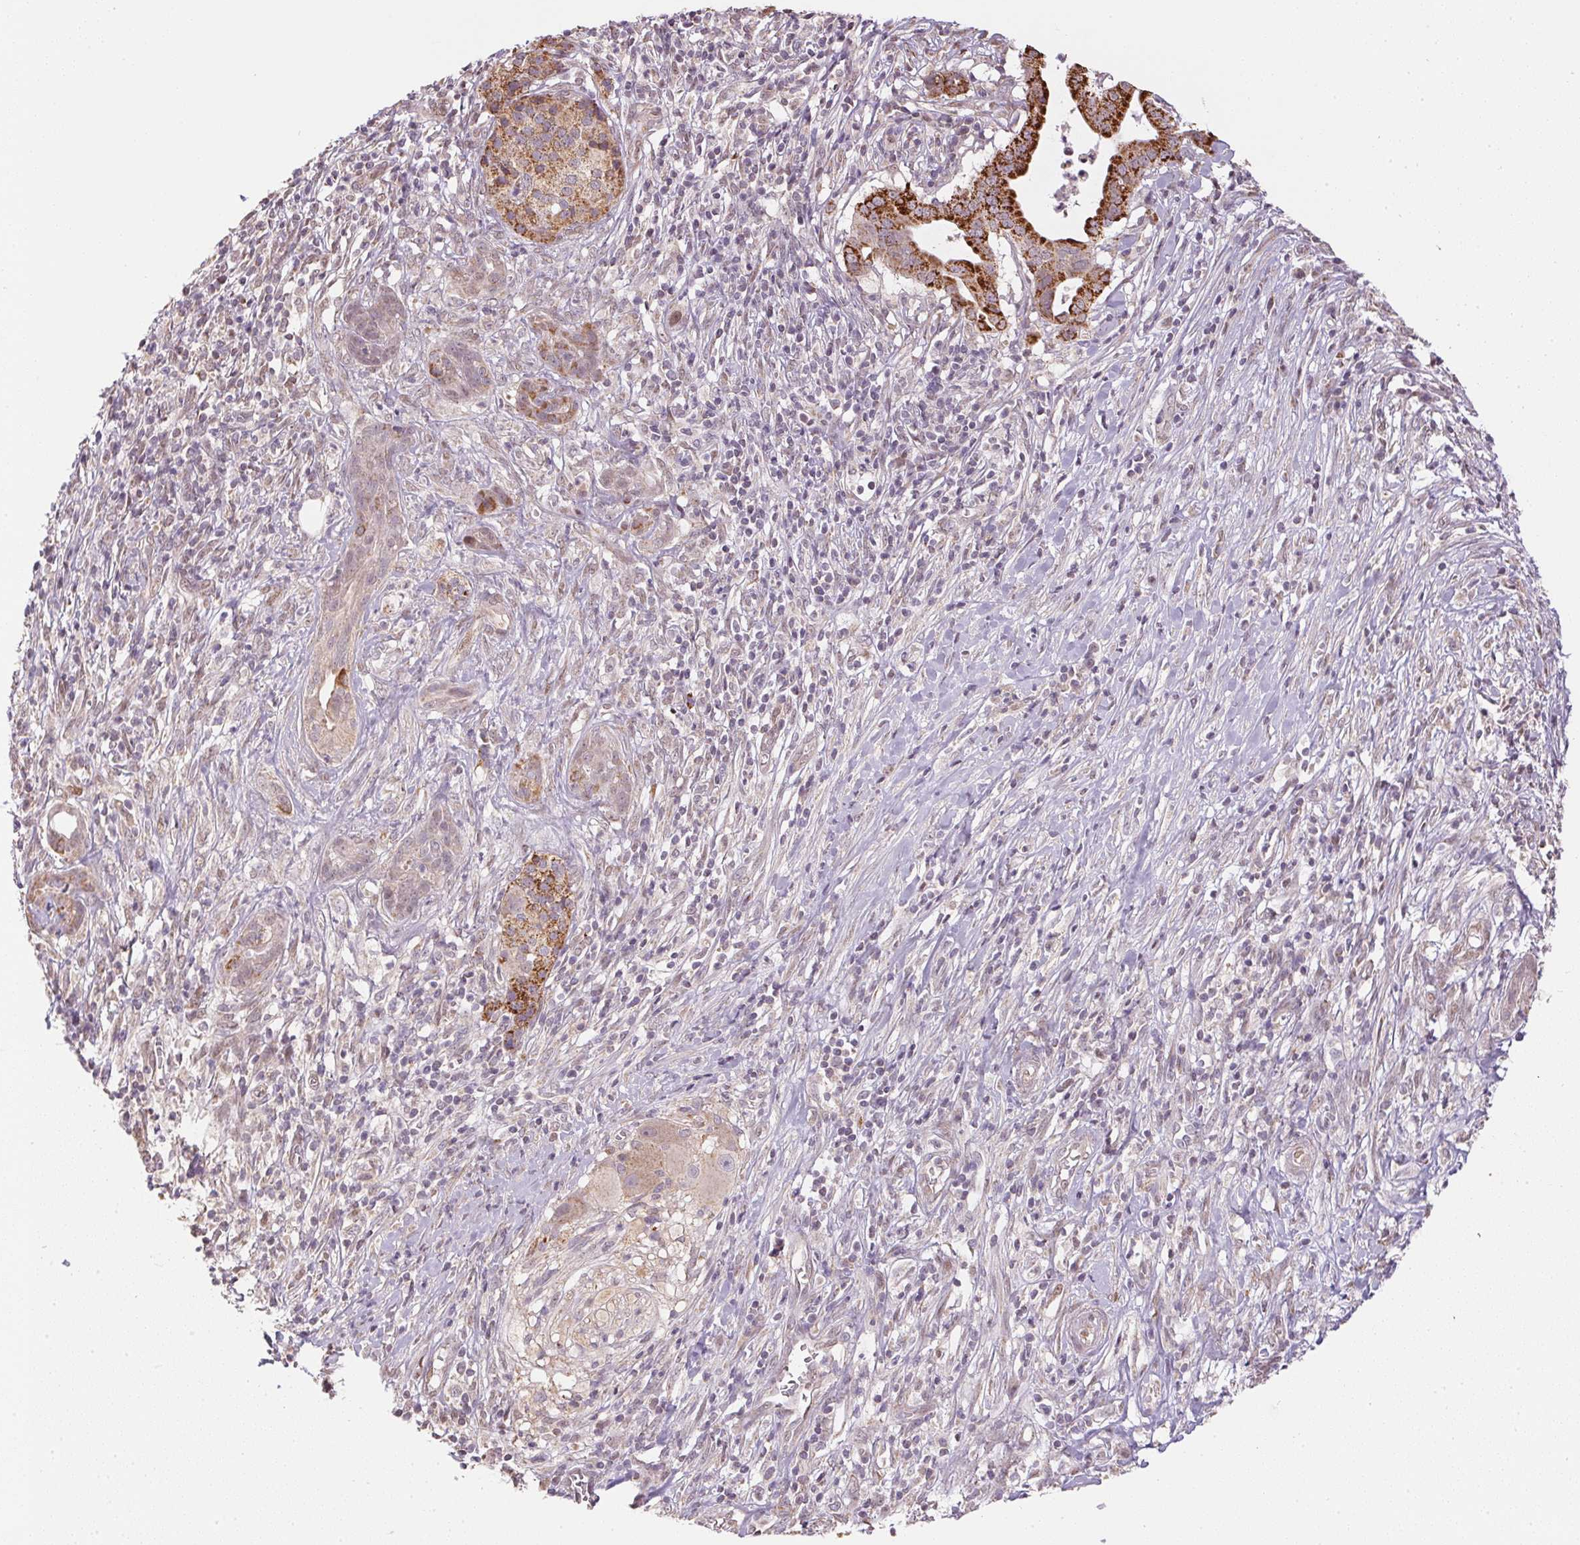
{"staining": {"intensity": "strong", "quantity": "25%-75%", "location": "cytoplasmic/membranous"}, "tissue": "pancreatic cancer", "cell_type": "Tumor cells", "image_type": "cancer", "snomed": [{"axis": "morphology", "description": "Adenocarcinoma, NOS"}, {"axis": "topography", "description": "Pancreas"}], "caption": "Immunohistochemistry (DAB (3,3'-diaminobenzidine)) staining of human pancreatic cancer (adenocarcinoma) exhibits strong cytoplasmic/membranous protein staining in approximately 25%-75% of tumor cells.", "gene": "SC5D", "patient": {"sex": "male", "age": 61}}